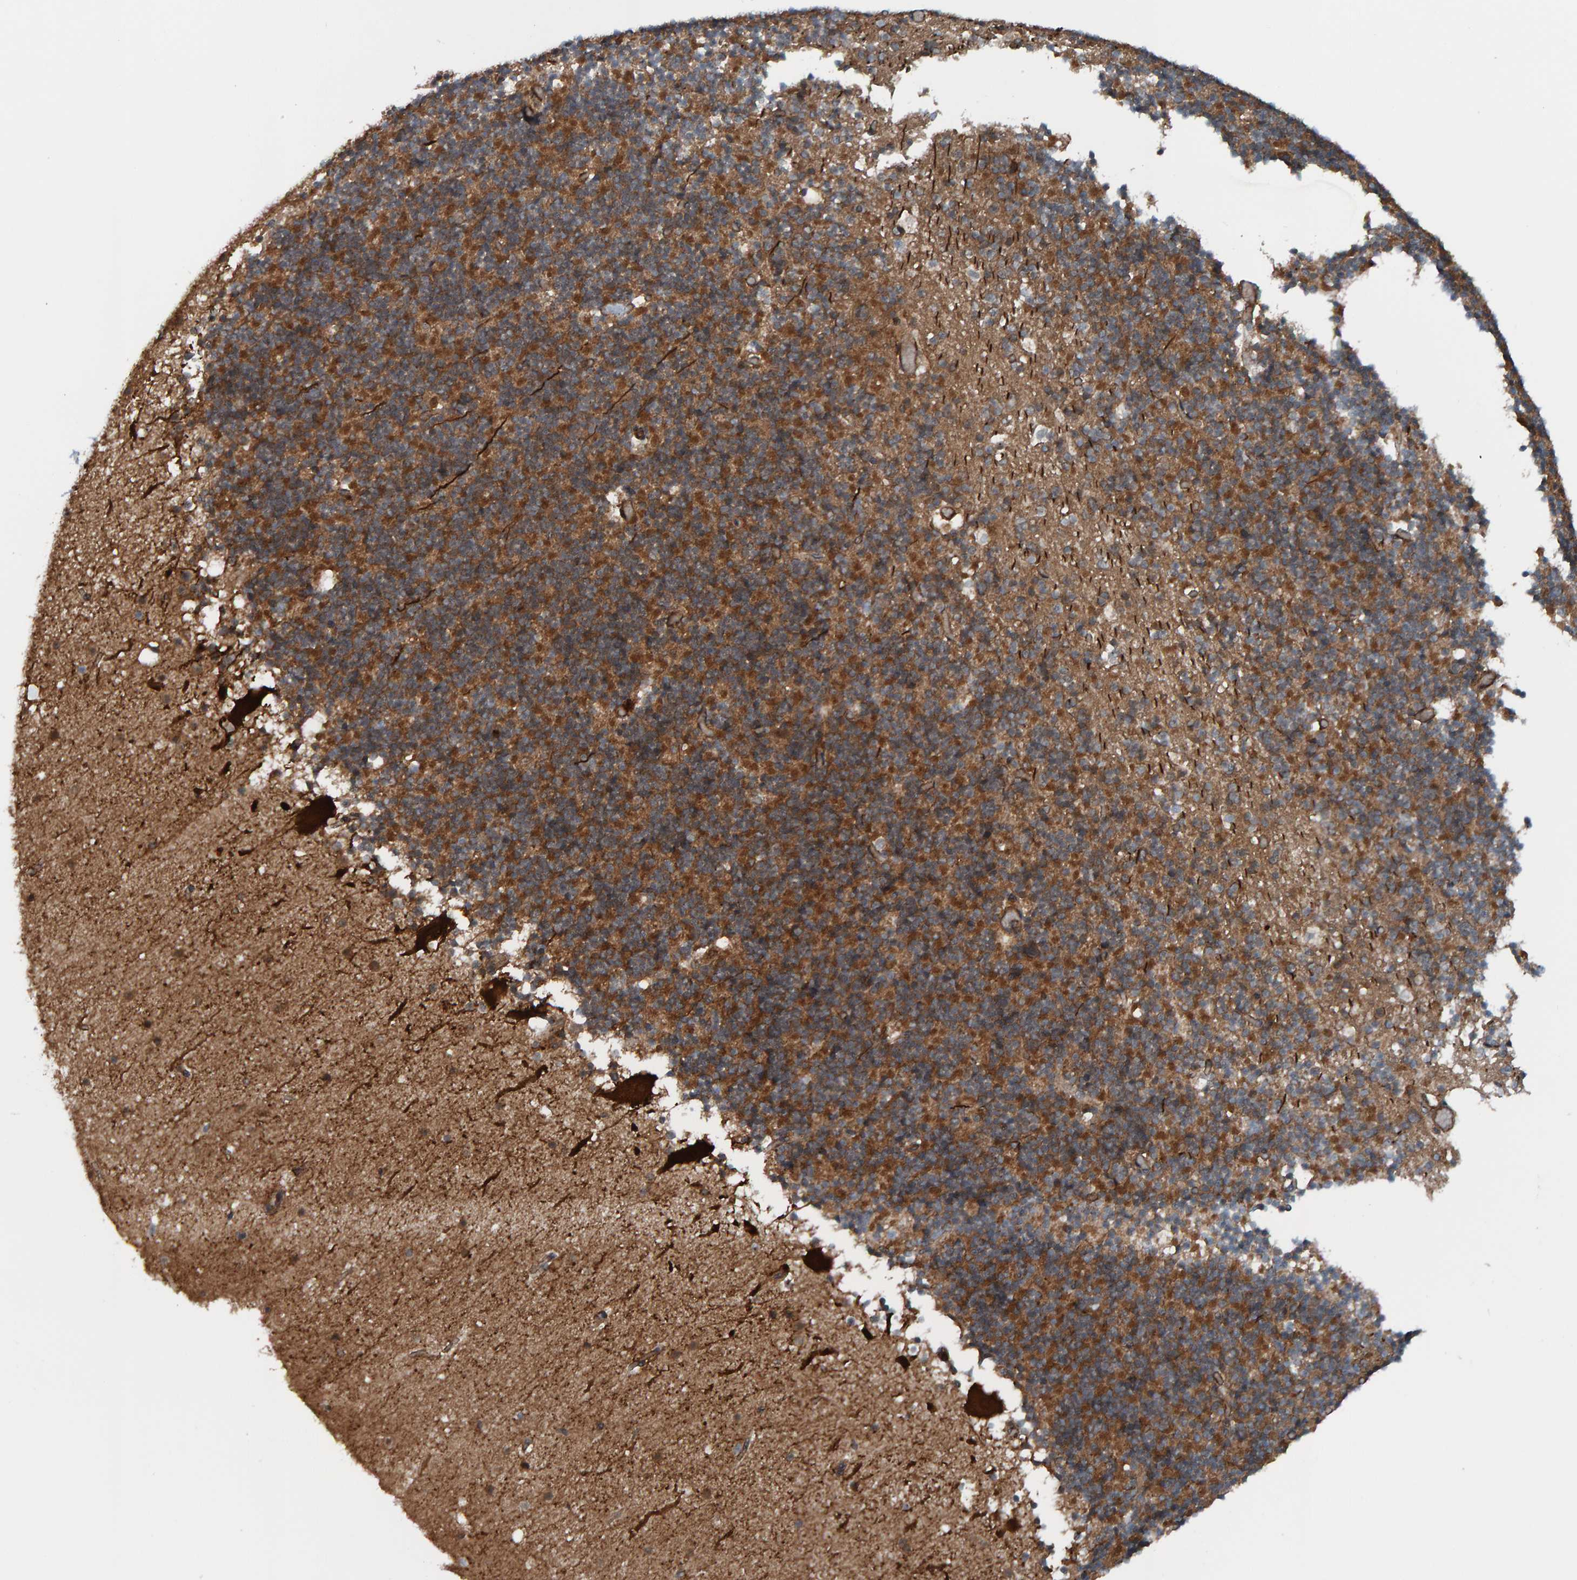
{"staining": {"intensity": "moderate", "quantity": ">75%", "location": "cytoplasmic/membranous"}, "tissue": "cerebellum", "cell_type": "Cells in granular layer", "image_type": "normal", "snomed": [{"axis": "morphology", "description": "Normal tissue, NOS"}, {"axis": "topography", "description": "Cerebellum"}], "caption": "Immunohistochemistry (IHC) histopathology image of unremarkable human cerebellum stained for a protein (brown), which reveals medium levels of moderate cytoplasmic/membranous staining in about >75% of cells in granular layer.", "gene": "CUEDC1", "patient": {"sex": "male", "age": 57}}